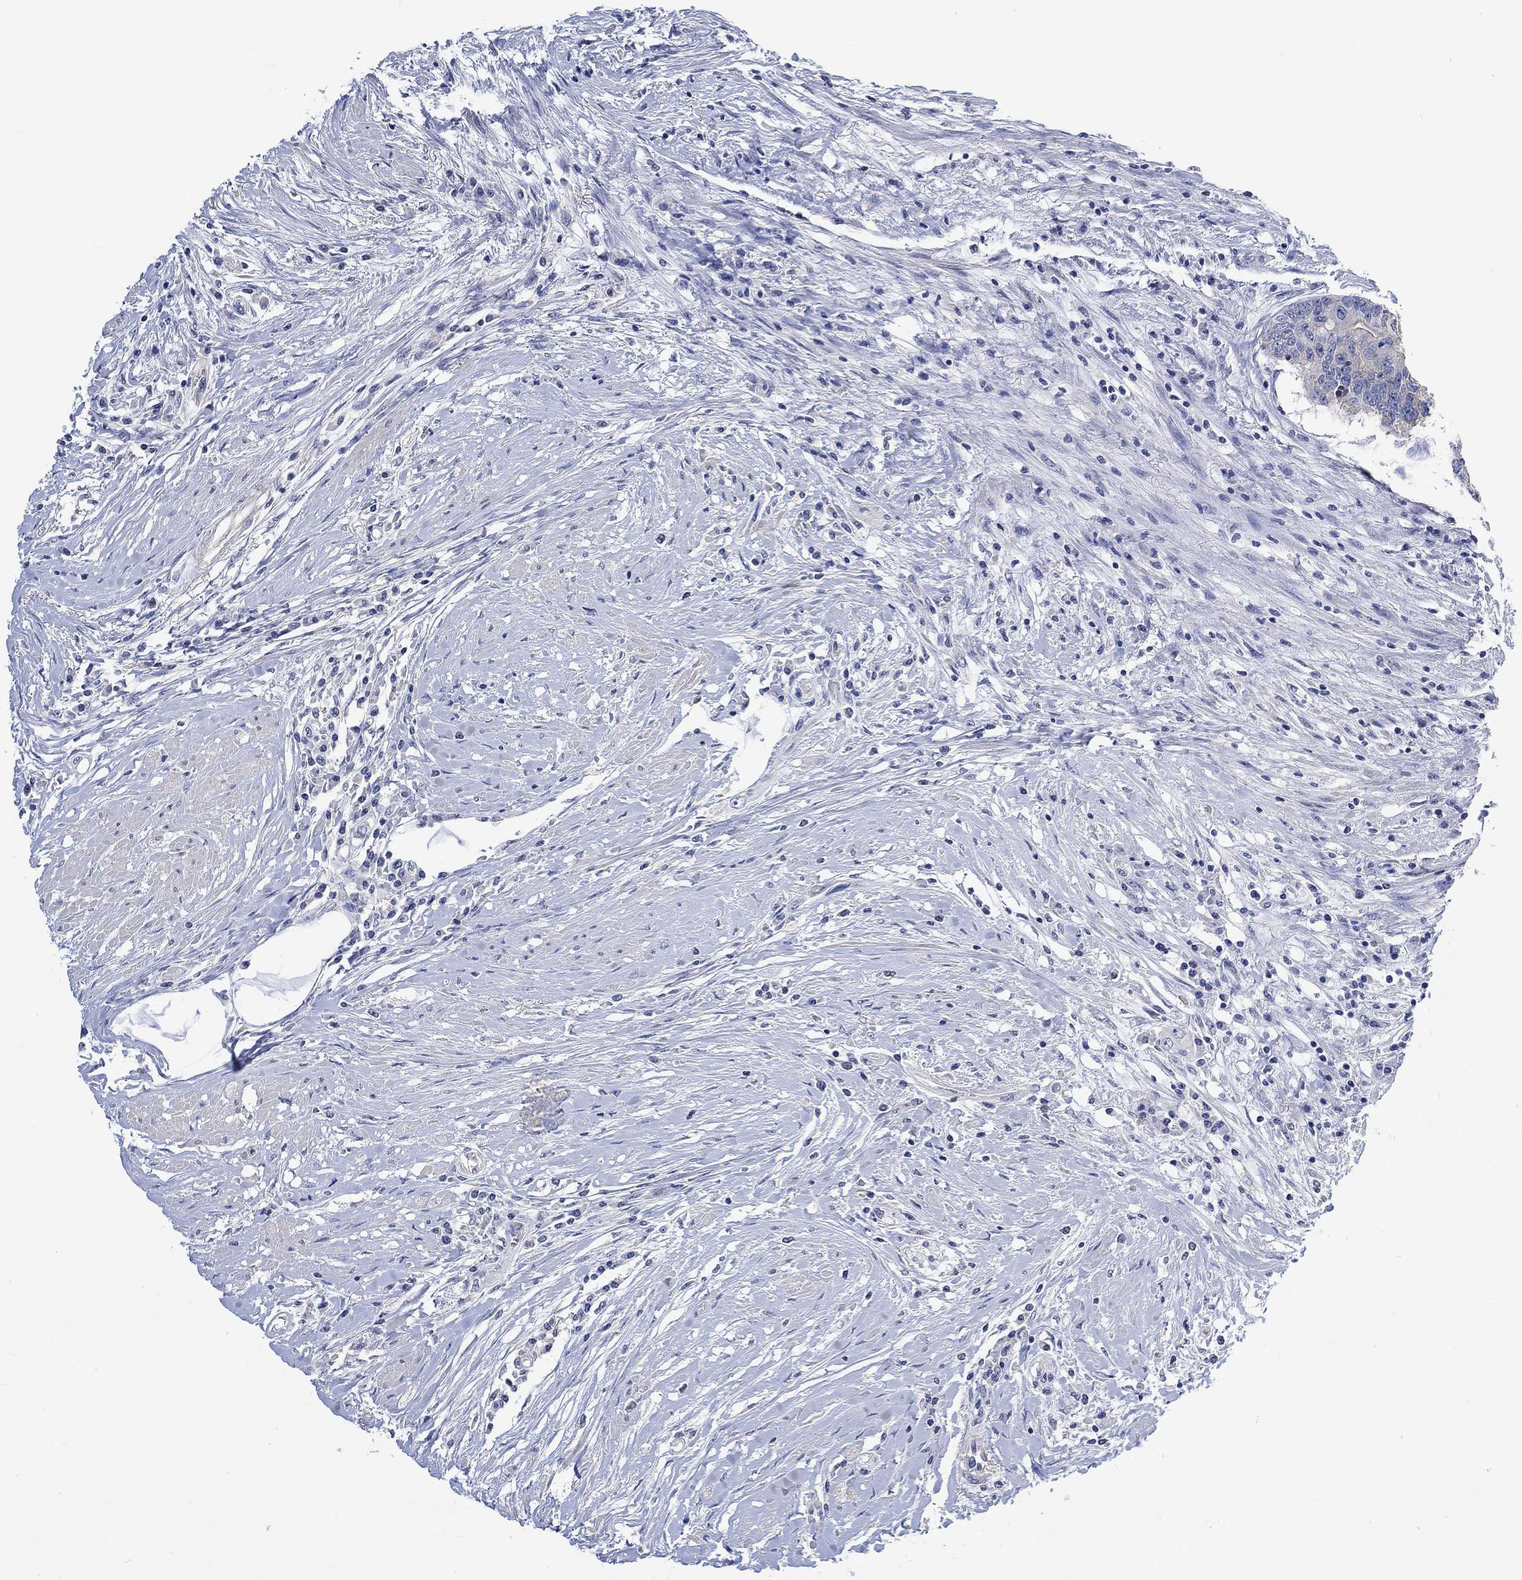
{"staining": {"intensity": "weak", "quantity": "<25%", "location": "cytoplasmic/membranous"}, "tissue": "colorectal cancer", "cell_type": "Tumor cells", "image_type": "cancer", "snomed": [{"axis": "morphology", "description": "Adenocarcinoma, NOS"}, {"axis": "topography", "description": "Rectum"}], "caption": "Tumor cells show no significant protein expression in colorectal cancer.", "gene": "AGRP", "patient": {"sex": "male", "age": 59}}